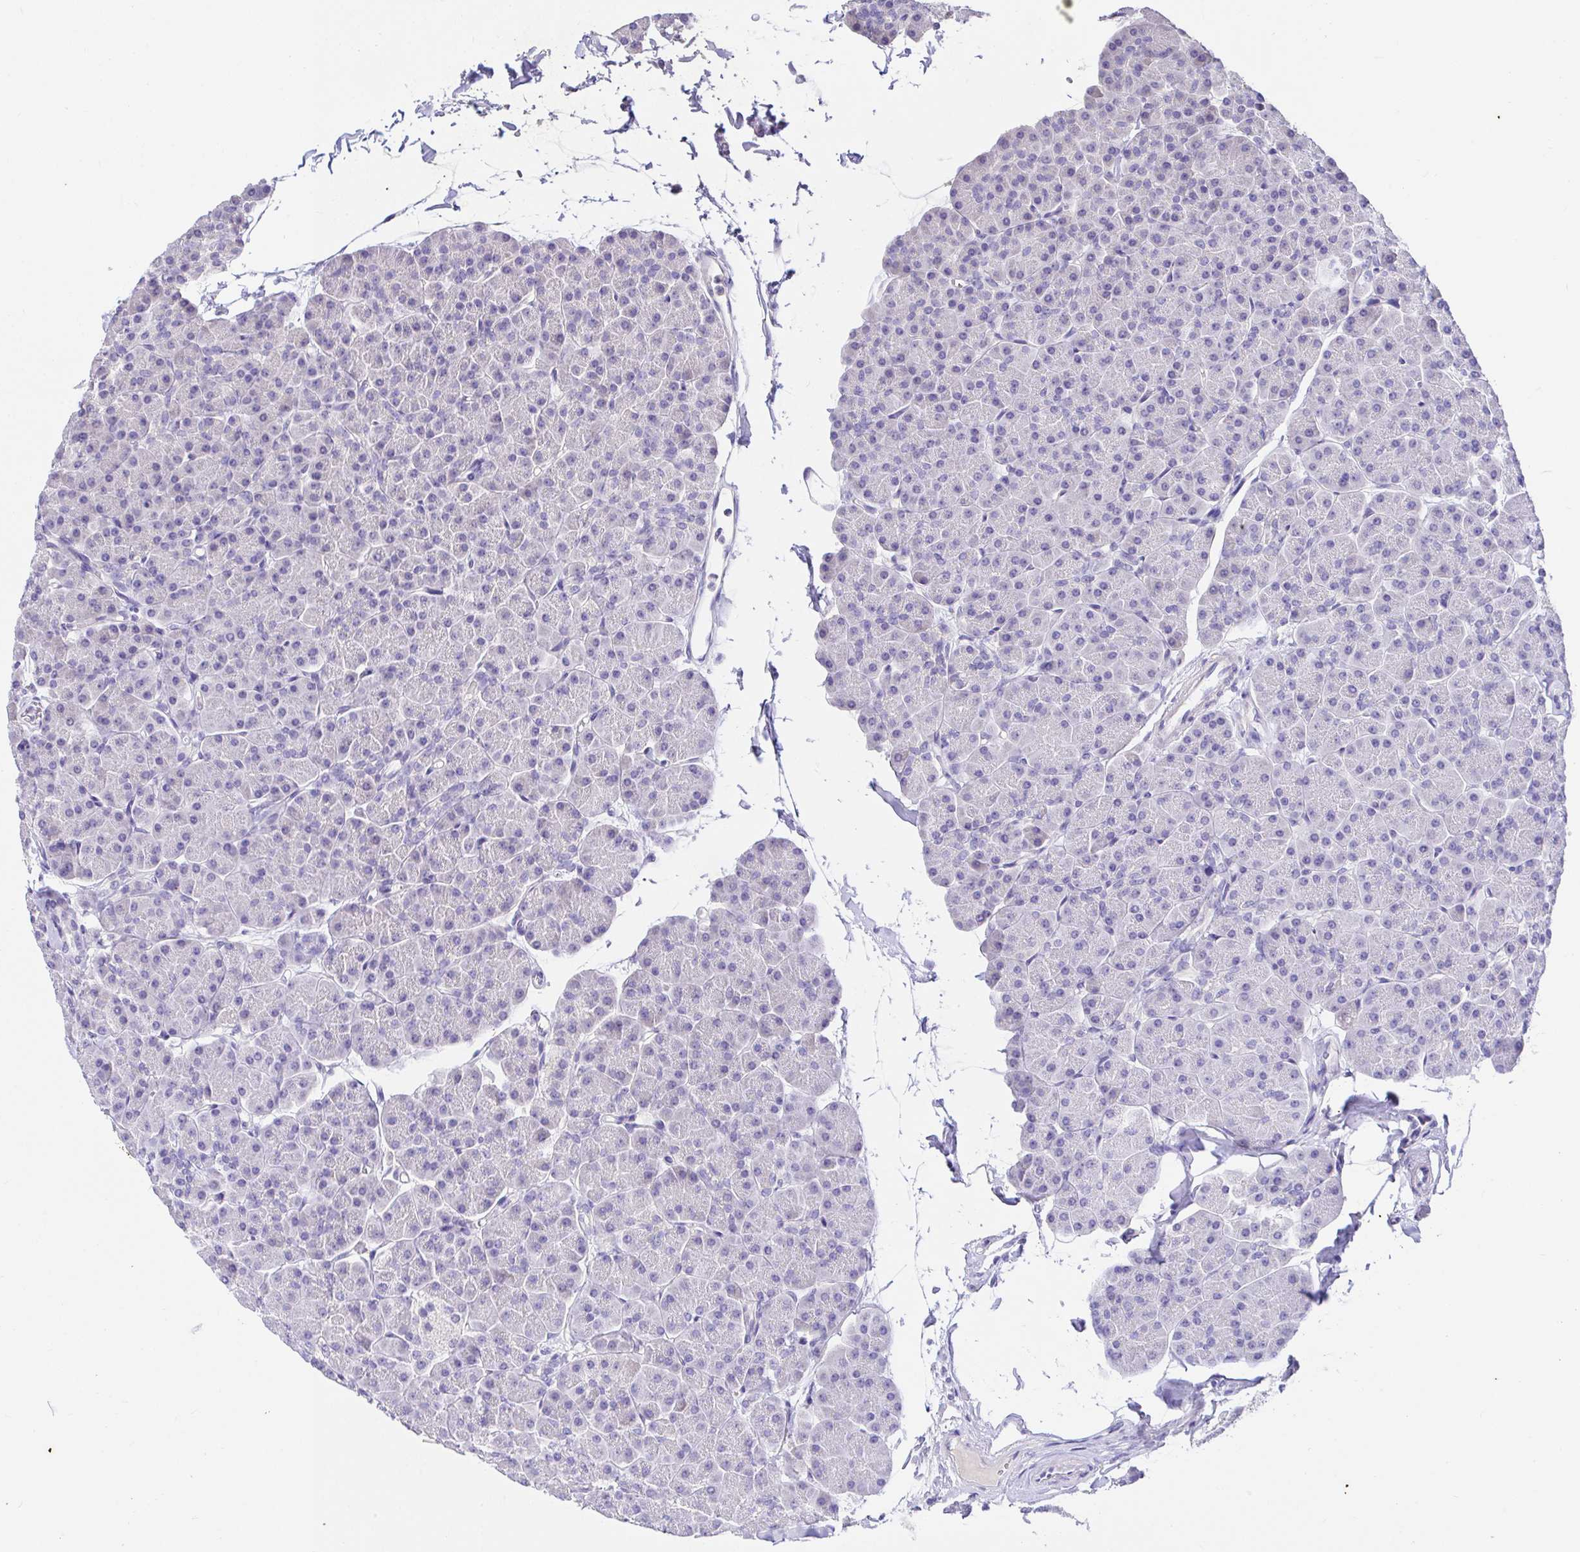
{"staining": {"intensity": "negative", "quantity": "none", "location": "none"}, "tissue": "pancreas", "cell_type": "Exocrine glandular cells", "image_type": "normal", "snomed": [{"axis": "morphology", "description": "Normal tissue, NOS"}, {"axis": "topography", "description": "Pancreas"}, {"axis": "topography", "description": "Peripheral nerve tissue"}], "caption": "This is an immunohistochemistry (IHC) image of unremarkable pancreas. There is no staining in exocrine glandular cells.", "gene": "CDO1", "patient": {"sex": "male", "age": 54}}